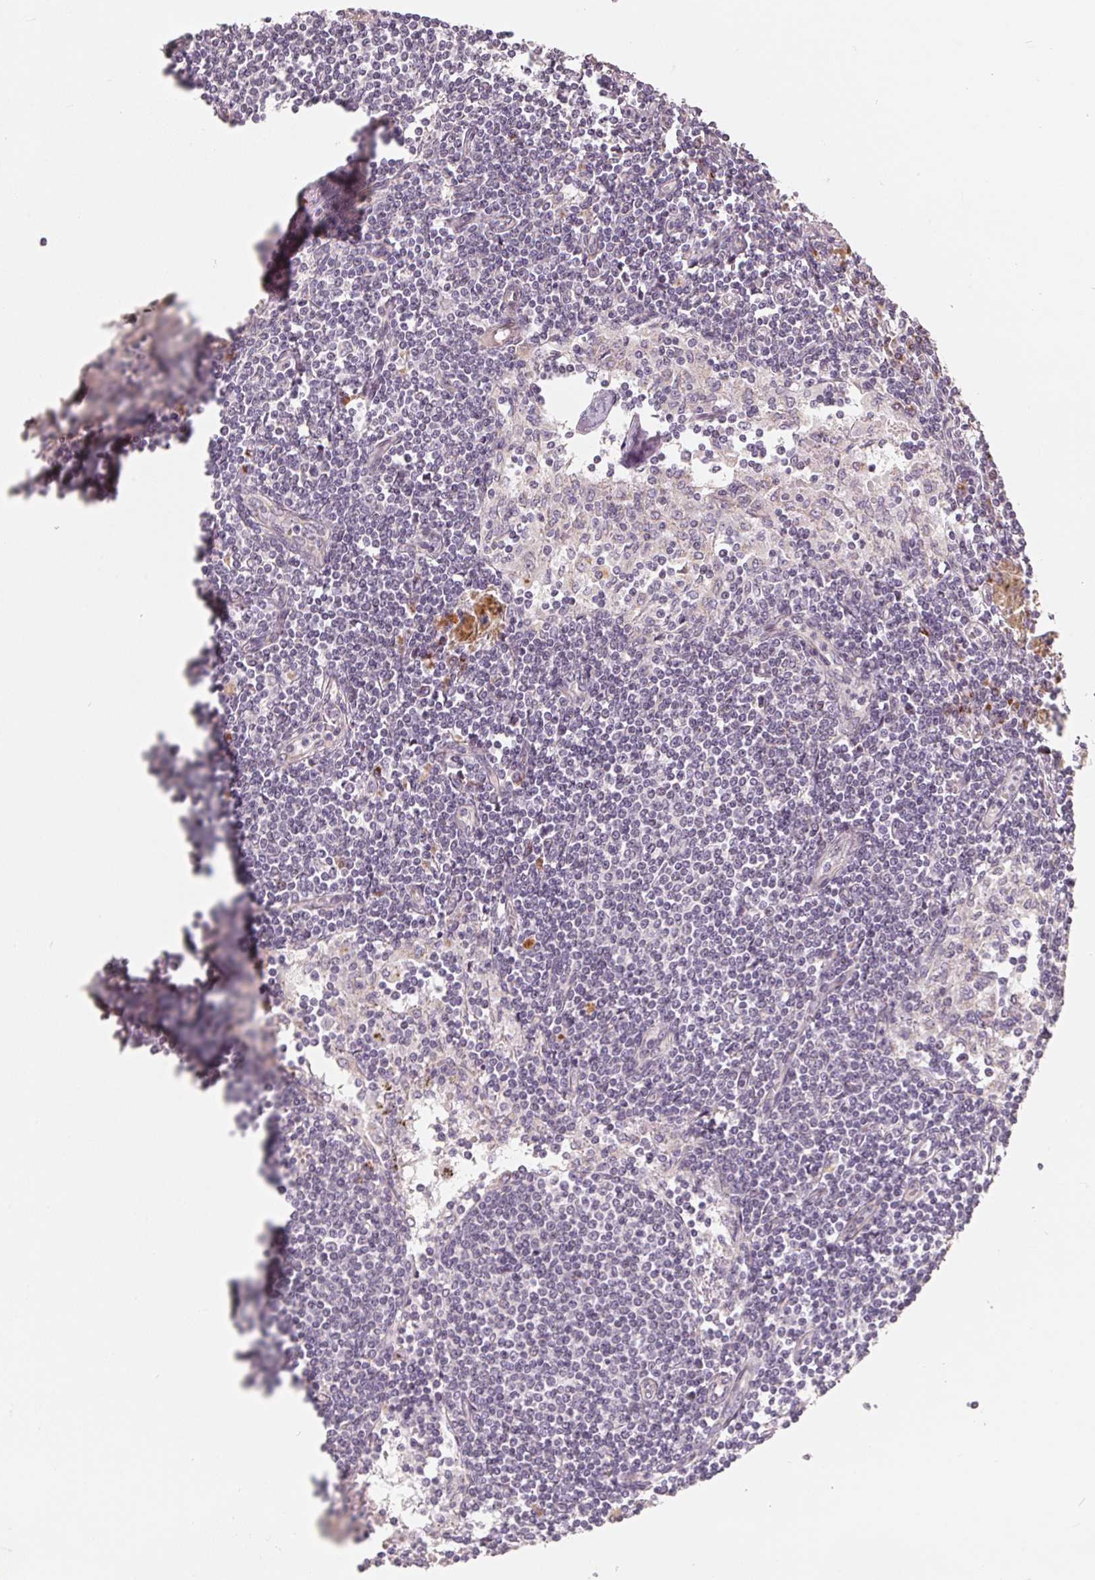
{"staining": {"intensity": "negative", "quantity": "none", "location": "none"}, "tissue": "lymph node", "cell_type": "Germinal center cells", "image_type": "normal", "snomed": [{"axis": "morphology", "description": "Normal tissue, NOS"}, {"axis": "topography", "description": "Lymph node"}], "caption": "Germinal center cells are negative for protein expression in benign human lymph node. Brightfield microscopy of immunohistochemistry (IHC) stained with DAB (3,3'-diaminobenzidine) (brown) and hematoxylin (blue), captured at high magnification.", "gene": "TMSB15B", "patient": {"sex": "female", "age": 69}}